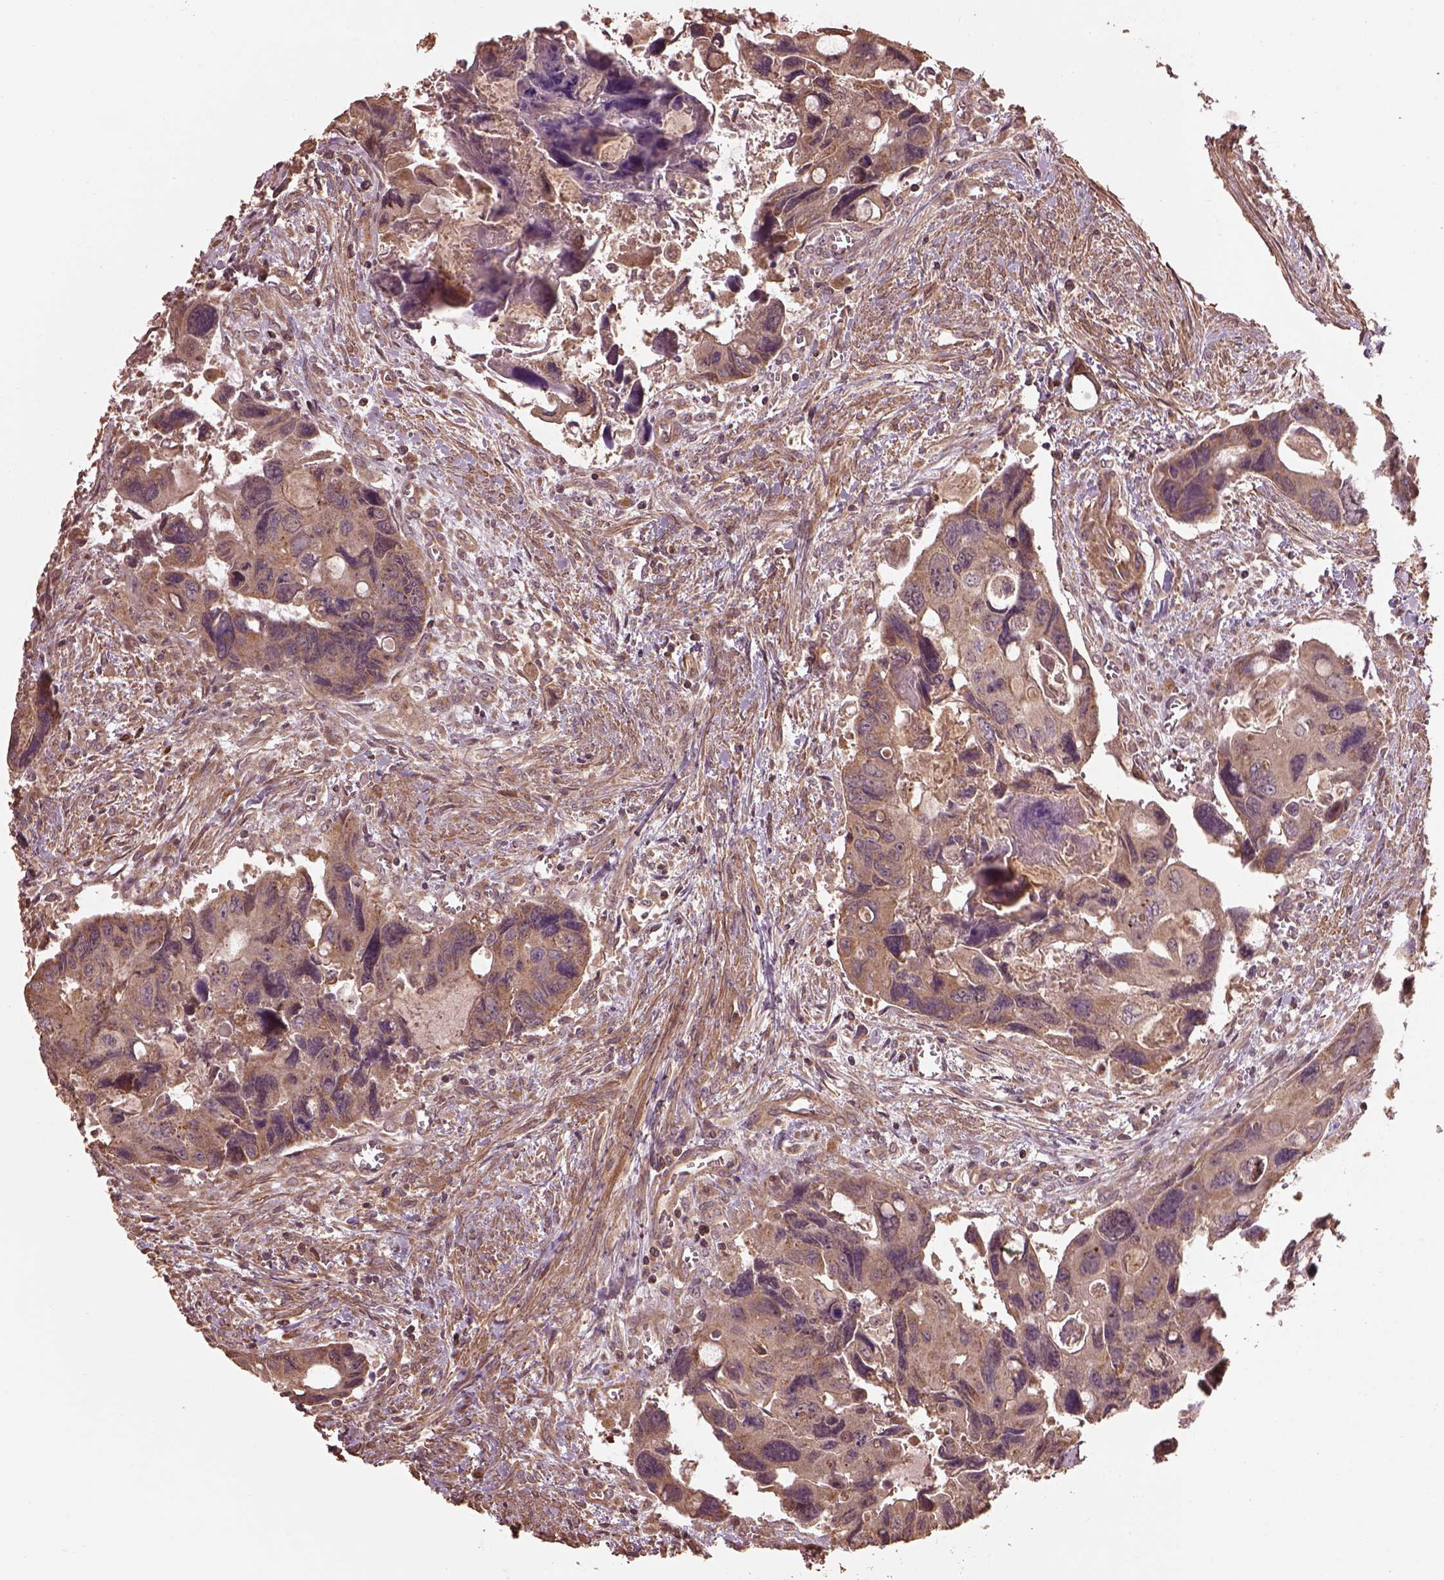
{"staining": {"intensity": "moderate", "quantity": ">75%", "location": "cytoplasmic/membranous"}, "tissue": "colorectal cancer", "cell_type": "Tumor cells", "image_type": "cancer", "snomed": [{"axis": "morphology", "description": "Adenocarcinoma, NOS"}, {"axis": "topography", "description": "Rectum"}], "caption": "The histopathology image reveals immunohistochemical staining of colorectal cancer (adenocarcinoma). There is moderate cytoplasmic/membranous staining is seen in approximately >75% of tumor cells.", "gene": "METTL4", "patient": {"sex": "male", "age": 62}}